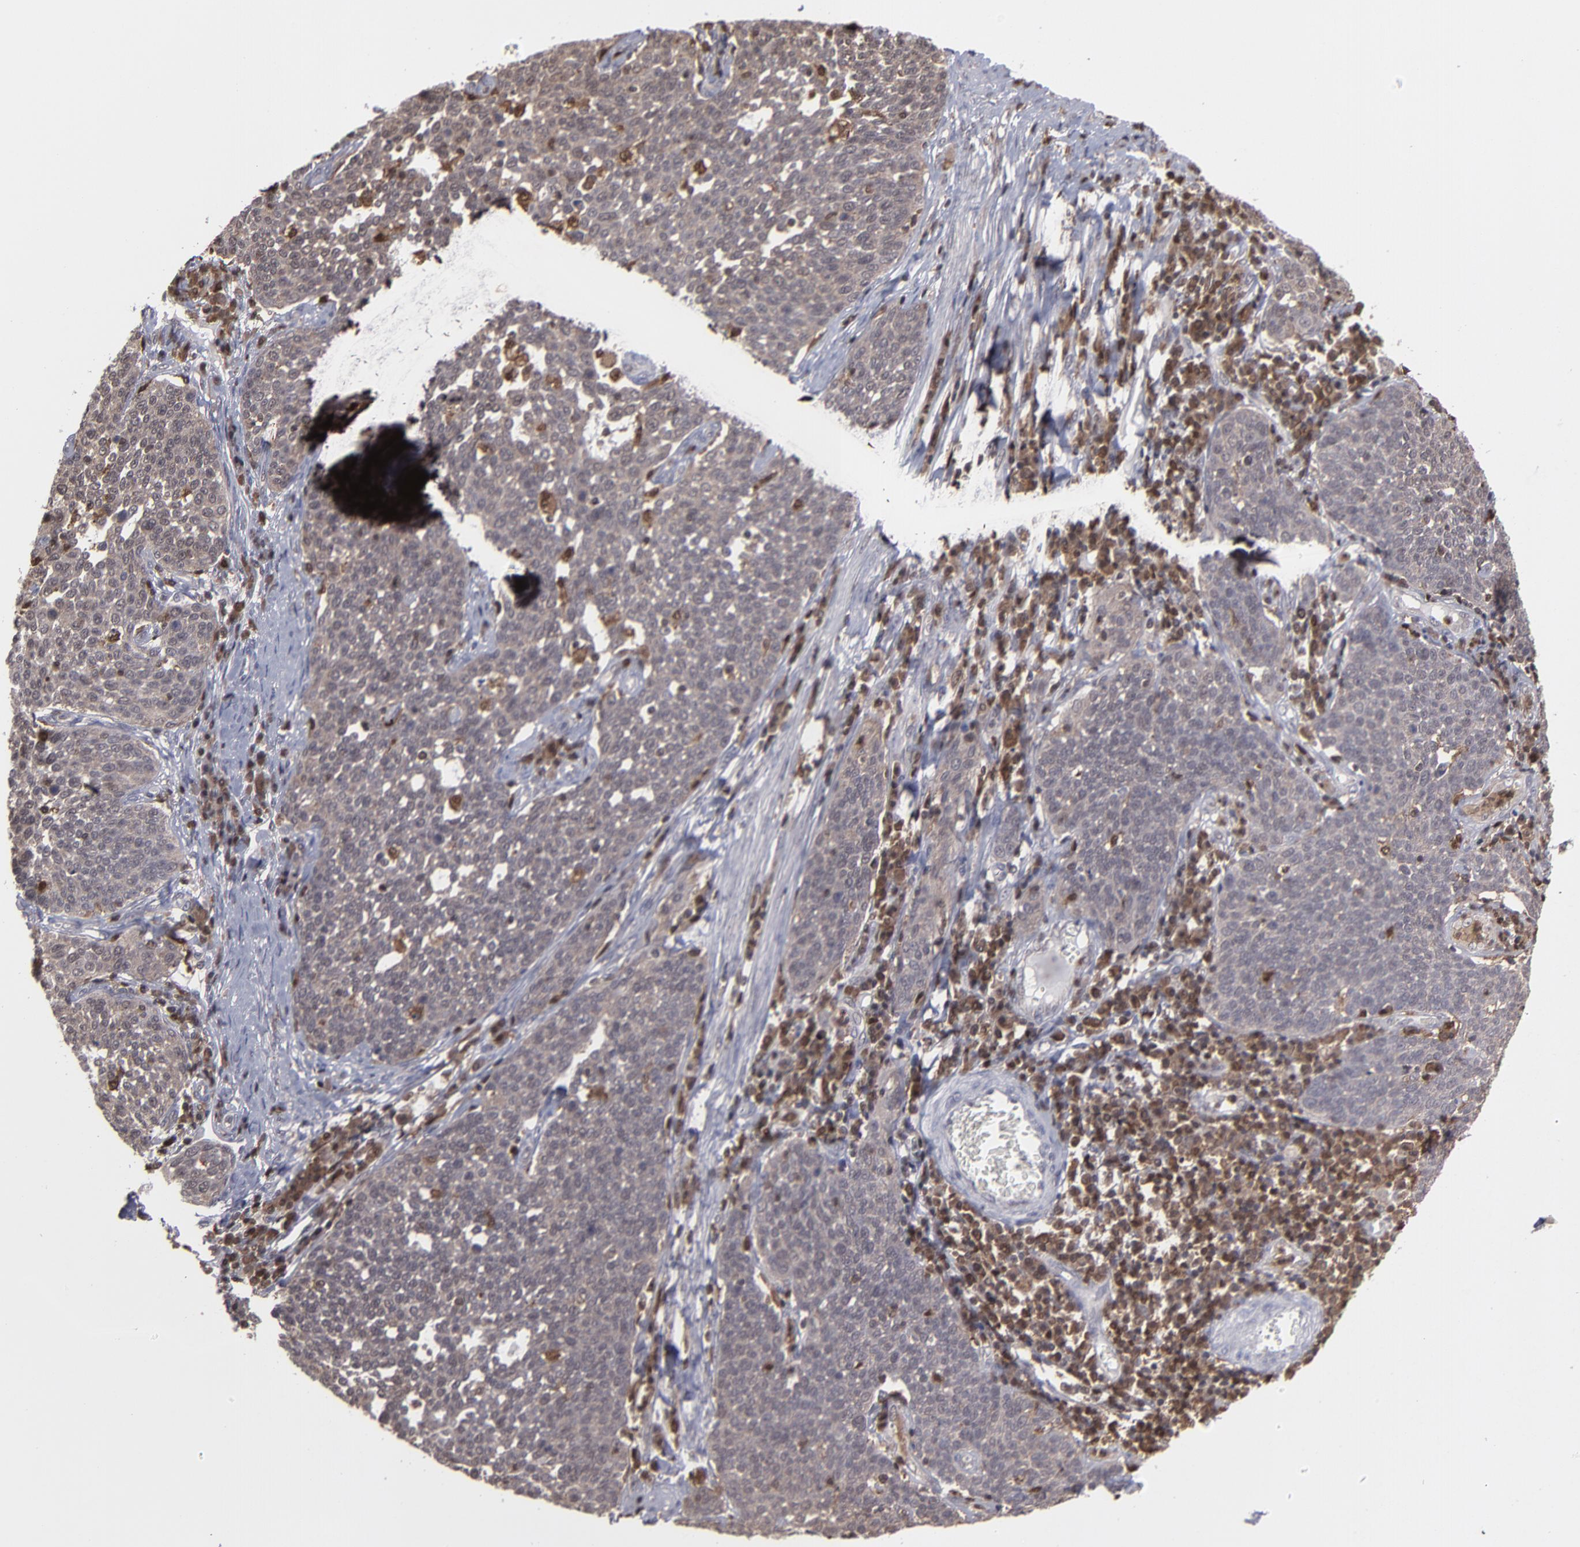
{"staining": {"intensity": "weak", "quantity": ">75%", "location": "cytoplasmic/membranous"}, "tissue": "cervical cancer", "cell_type": "Tumor cells", "image_type": "cancer", "snomed": [{"axis": "morphology", "description": "Squamous cell carcinoma, NOS"}, {"axis": "topography", "description": "Cervix"}], "caption": "A brown stain highlights weak cytoplasmic/membranous staining of a protein in squamous cell carcinoma (cervical) tumor cells.", "gene": "GRB2", "patient": {"sex": "female", "age": 34}}